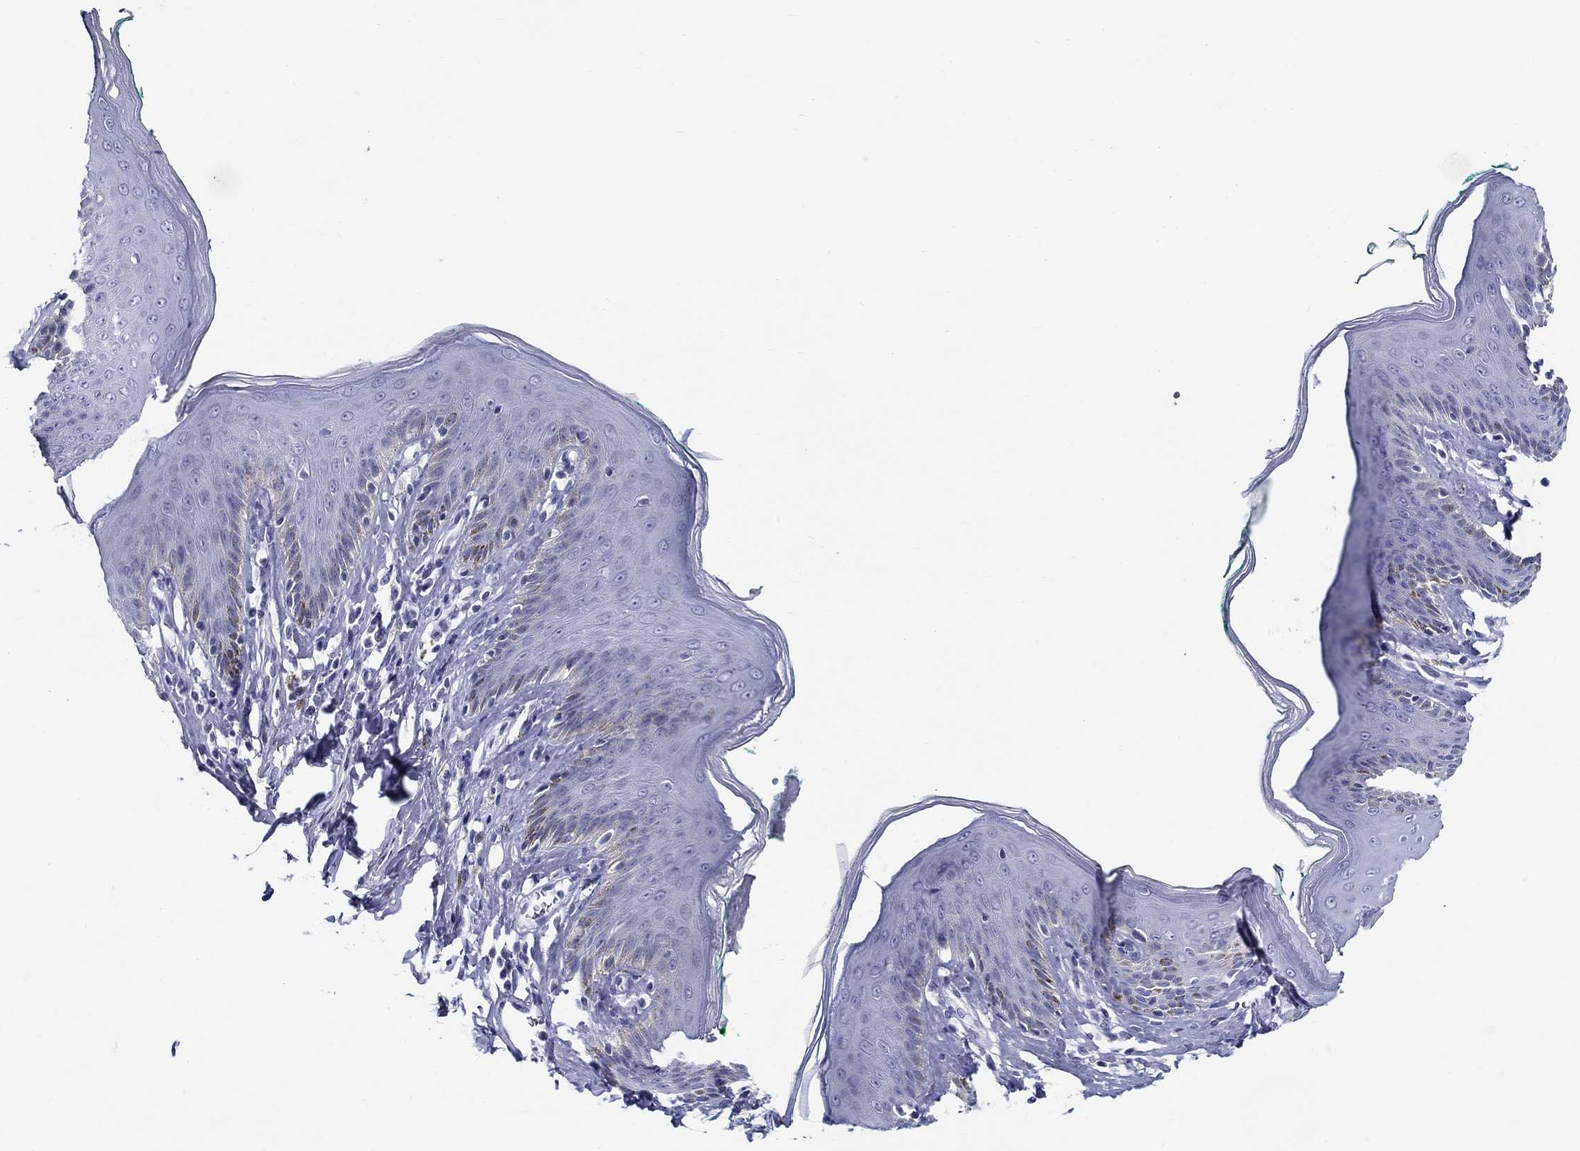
{"staining": {"intensity": "negative", "quantity": "none", "location": "none"}, "tissue": "skin", "cell_type": "Epidermal cells", "image_type": "normal", "snomed": [{"axis": "morphology", "description": "Normal tissue, NOS"}, {"axis": "topography", "description": "Vulva"}], "caption": "Immunohistochemistry image of benign skin stained for a protein (brown), which demonstrates no staining in epidermal cells.", "gene": "CRYGS", "patient": {"sex": "female", "age": 66}}